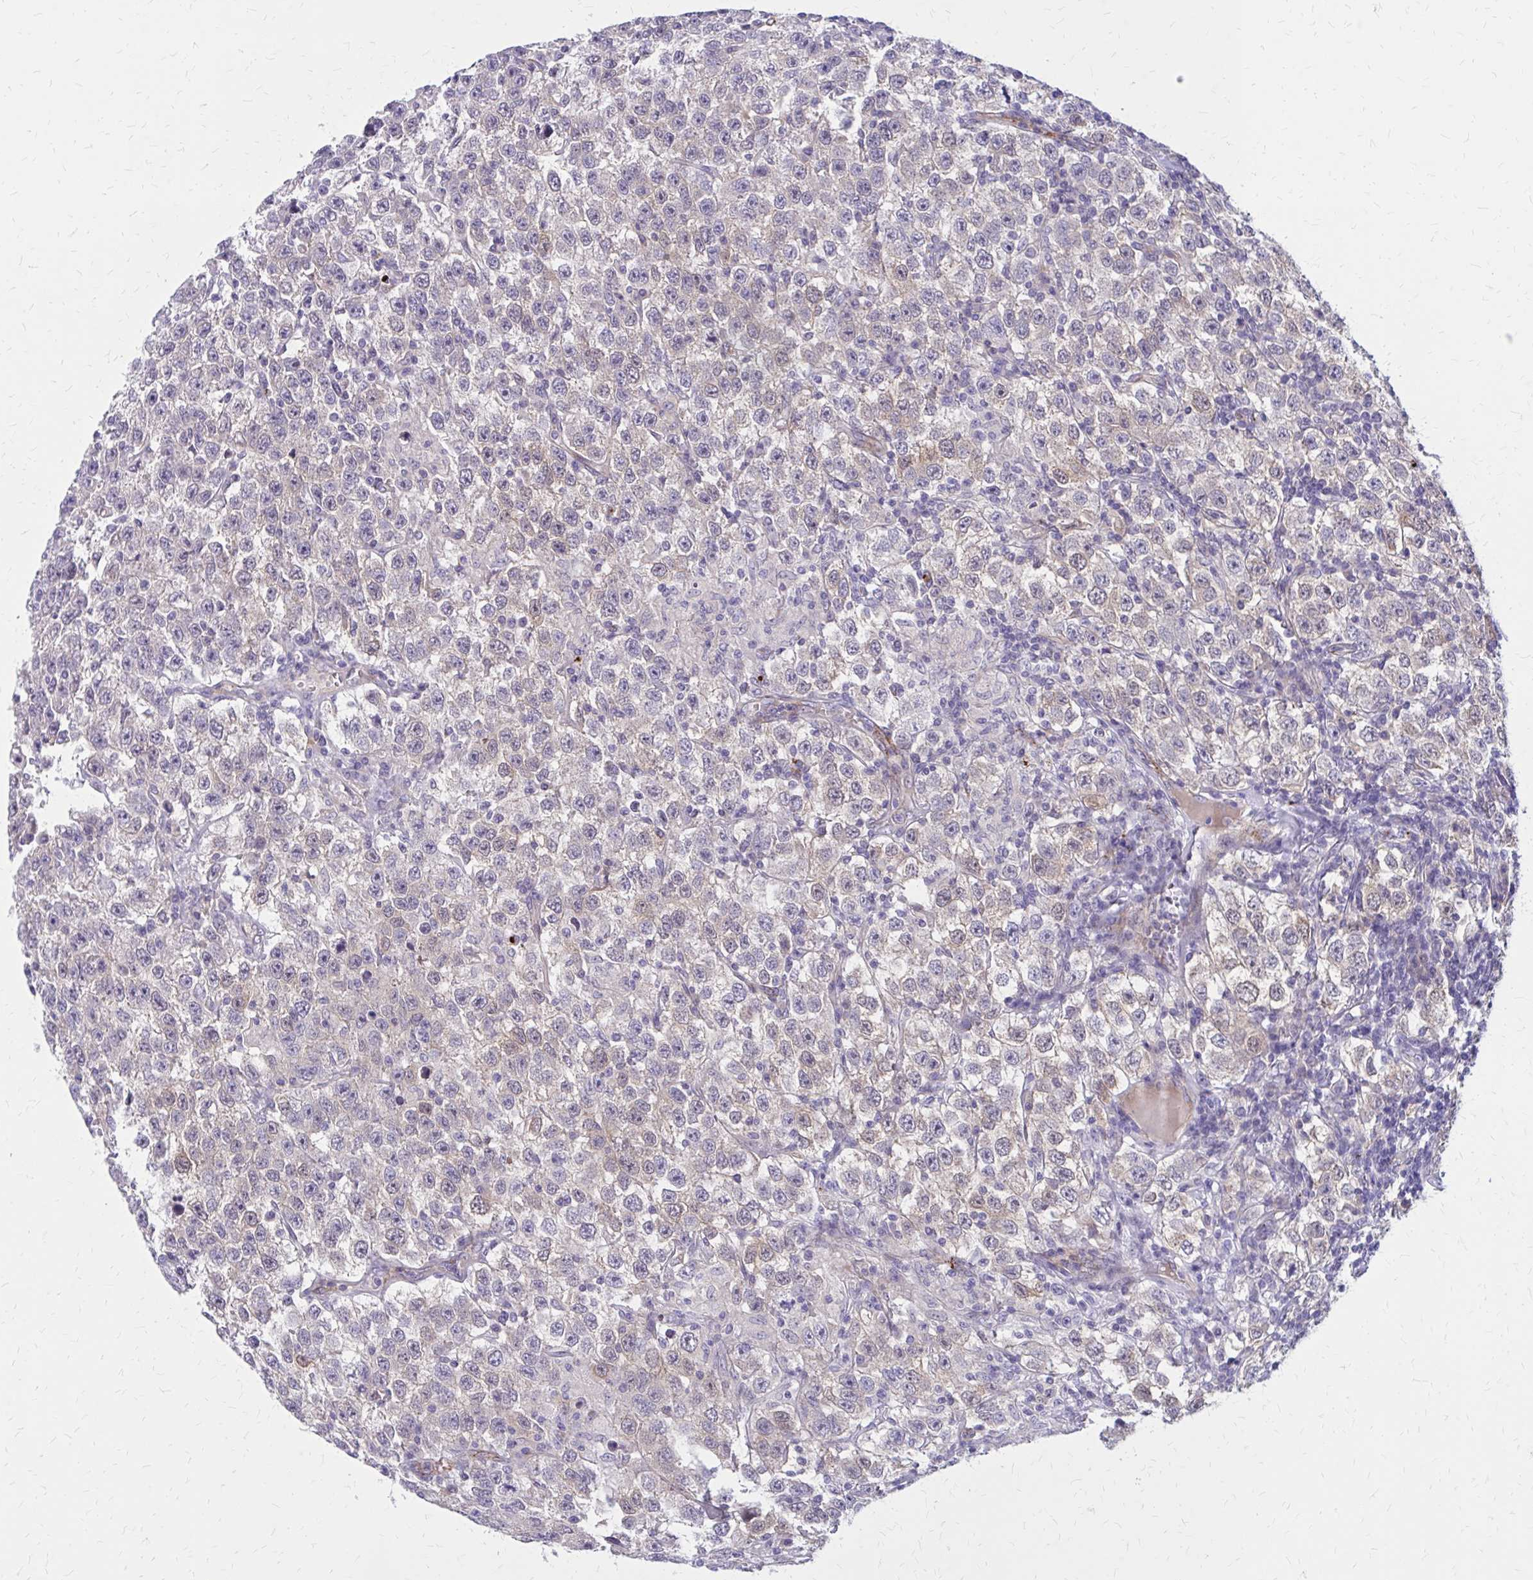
{"staining": {"intensity": "weak", "quantity": "<25%", "location": "cytoplasmic/membranous"}, "tissue": "testis cancer", "cell_type": "Tumor cells", "image_type": "cancer", "snomed": [{"axis": "morphology", "description": "Seminoma, NOS"}, {"axis": "topography", "description": "Testis"}], "caption": "There is no significant staining in tumor cells of testis cancer. The staining is performed using DAB brown chromogen with nuclei counter-stained in using hematoxylin.", "gene": "GLYATL2", "patient": {"sex": "male", "age": 41}}